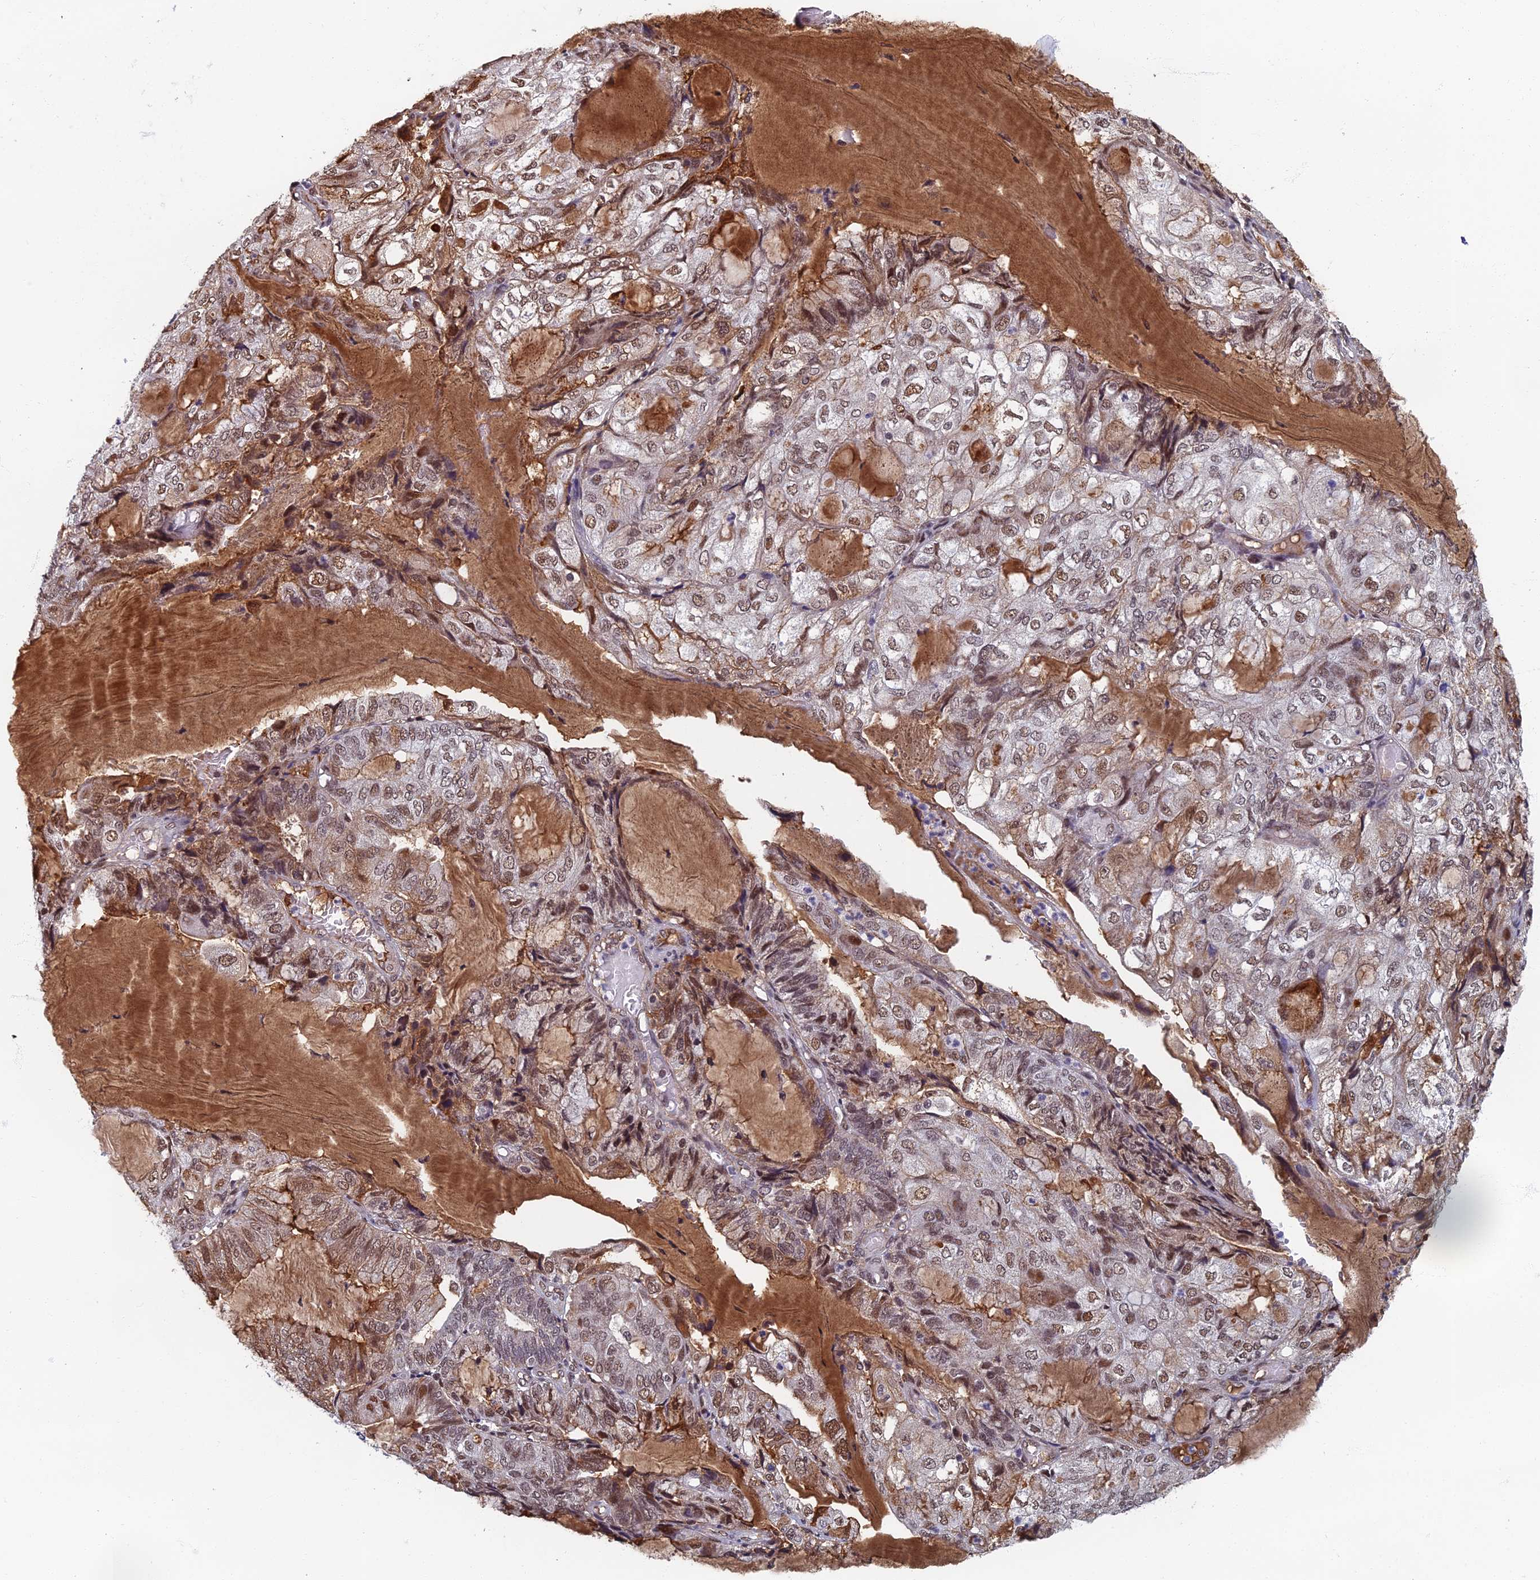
{"staining": {"intensity": "moderate", "quantity": ">75%", "location": "nuclear"}, "tissue": "endometrial cancer", "cell_type": "Tumor cells", "image_type": "cancer", "snomed": [{"axis": "morphology", "description": "Adenocarcinoma, NOS"}, {"axis": "topography", "description": "Endometrium"}], "caption": "The micrograph shows staining of endometrial adenocarcinoma, revealing moderate nuclear protein staining (brown color) within tumor cells. (IHC, brightfield microscopy, high magnification).", "gene": "TAF13", "patient": {"sex": "female", "age": 81}}